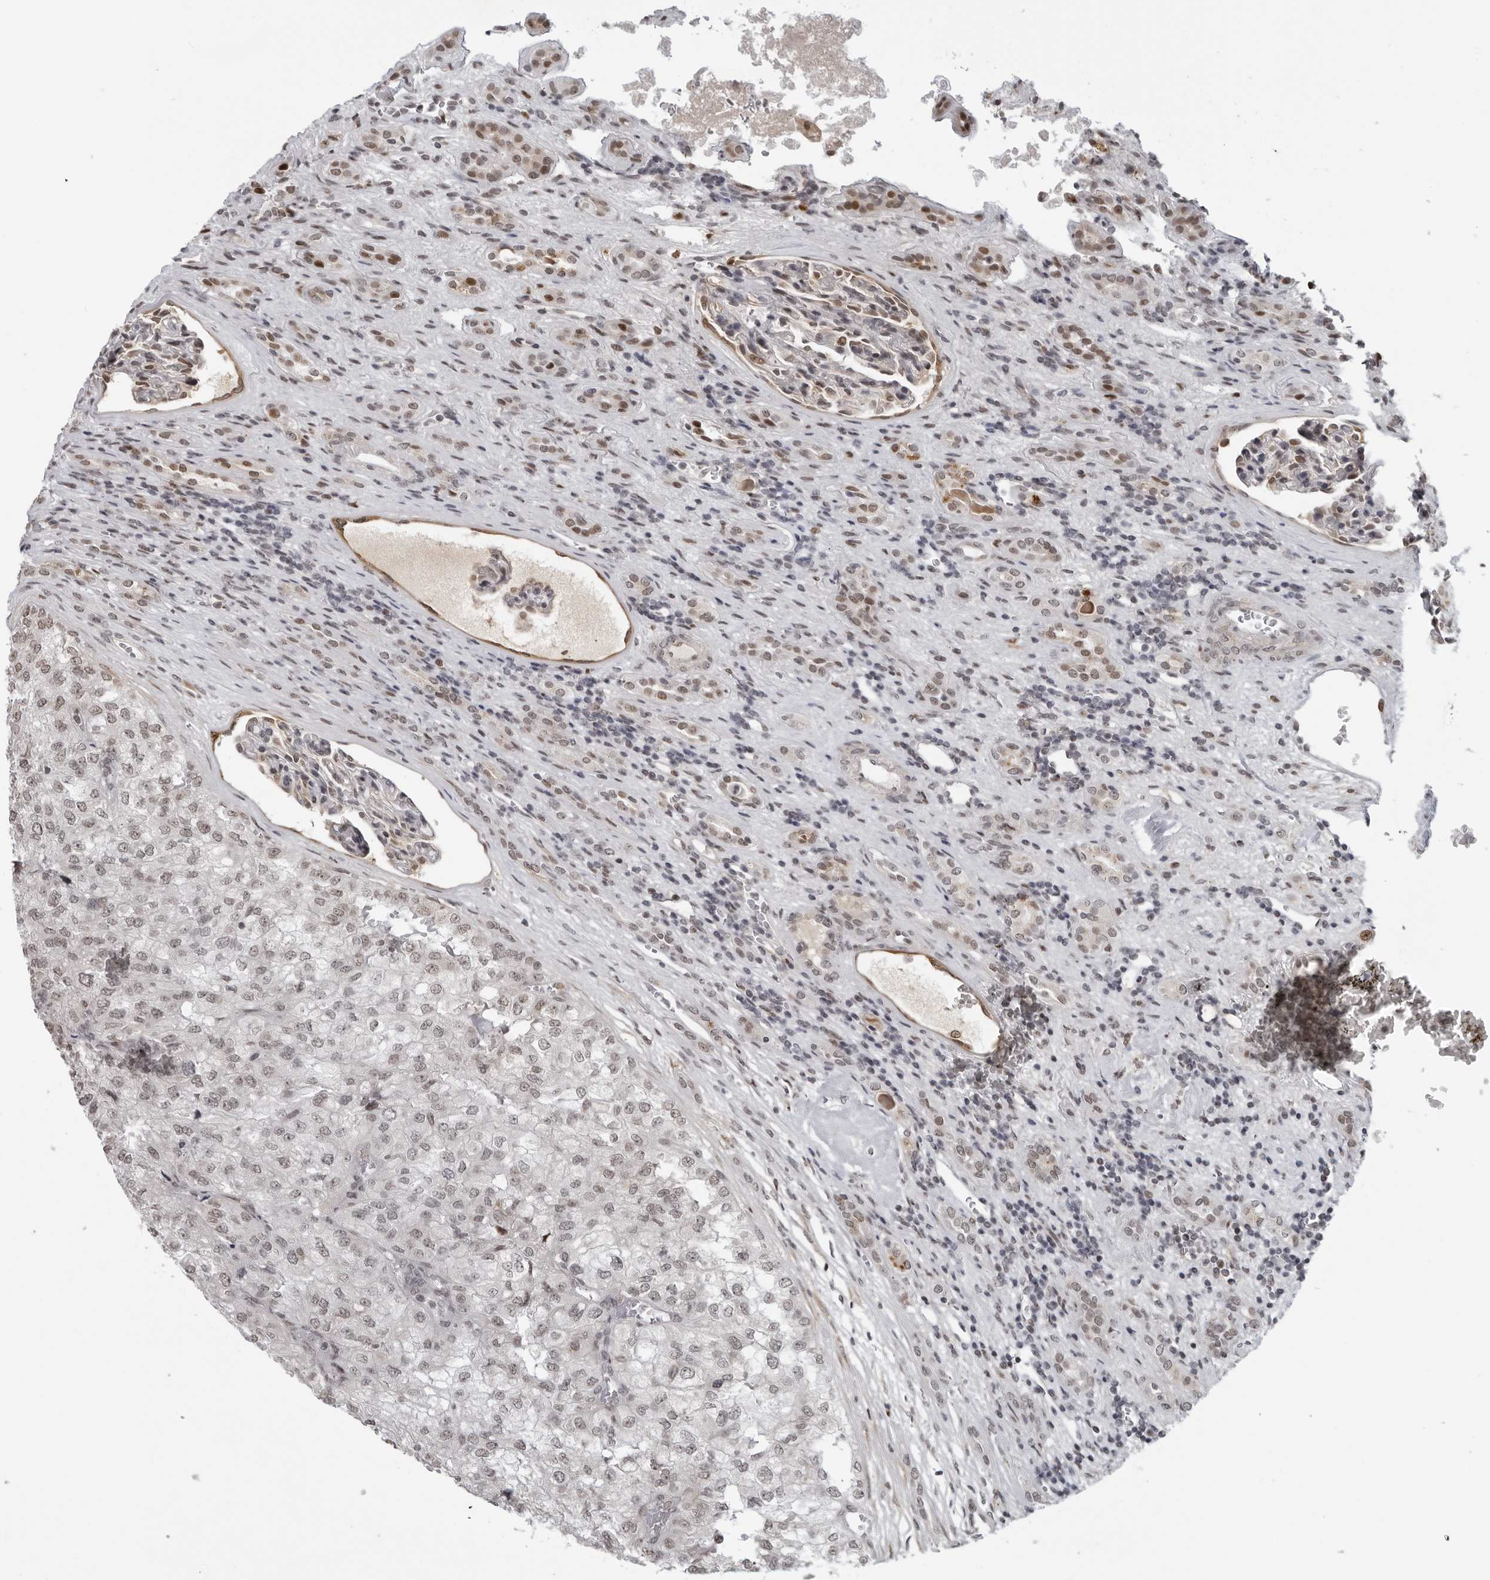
{"staining": {"intensity": "weak", "quantity": "25%-75%", "location": "nuclear"}, "tissue": "renal cancer", "cell_type": "Tumor cells", "image_type": "cancer", "snomed": [{"axis": "morphology", "description": "Adenocarcinoma, NOS"}, {"axis": "topography", "description": "Kidney"}], "caption": "High-magnification brightfield microscopy of renal cancer (adenocarcinoma) stained with DAB (brown) and counterstained with hematoxylin (blue). tumor cells exhibit weak nuclear staining is present in about25%-75% of cells.", "gene": "MAF", "patient": {"sex": "female", "age": 54}}